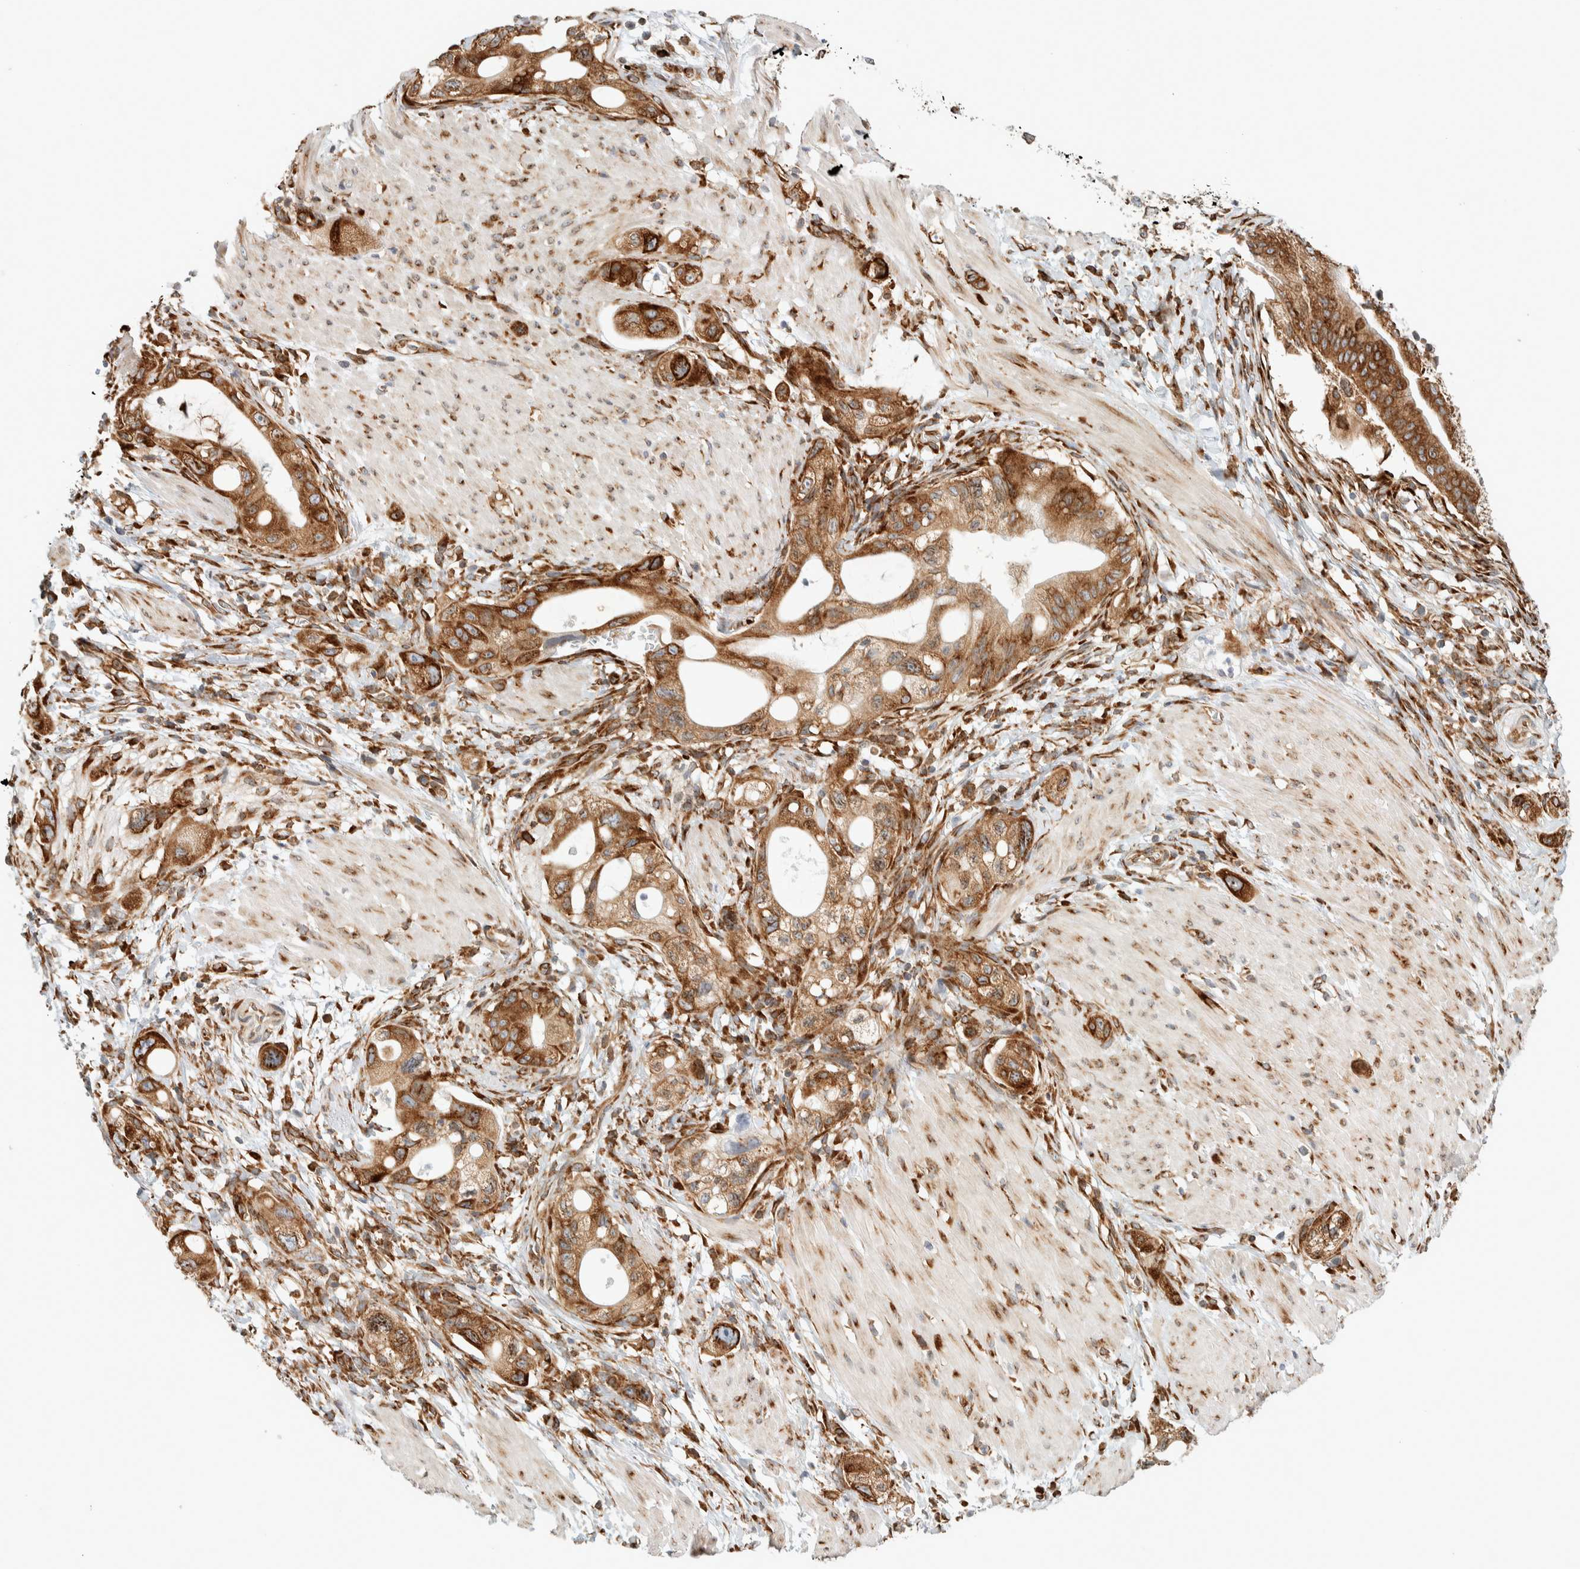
{"staining": {"intensity": "moderate", "quantity": ">75%", "location": "cytoplasmic/membranous"}, "tissue": "stomach cancer", "cell_type": "Tumor cells", "image_type": "cancer", "snomed": [{"axis": "morphology", "description": "Adenocarcinoma, NOS"}, {"axis": "topography", "description": "Stomach"}, {"axis": "topography", "description": "Stomach, lower"}], "caption": "Immunohistochemistry (IHC) micrograph of neoplastic tissue: adenocarcinoma (stomach) stained using IHC displays medium levels of moderate protein expression localized specifically in the cytoplasmic/membranous of tumor cells, appearing as a cytoplasmic/membranous brown color.", "gene": "LLGL2", "patient": {"sex": "female", "age": 48}}